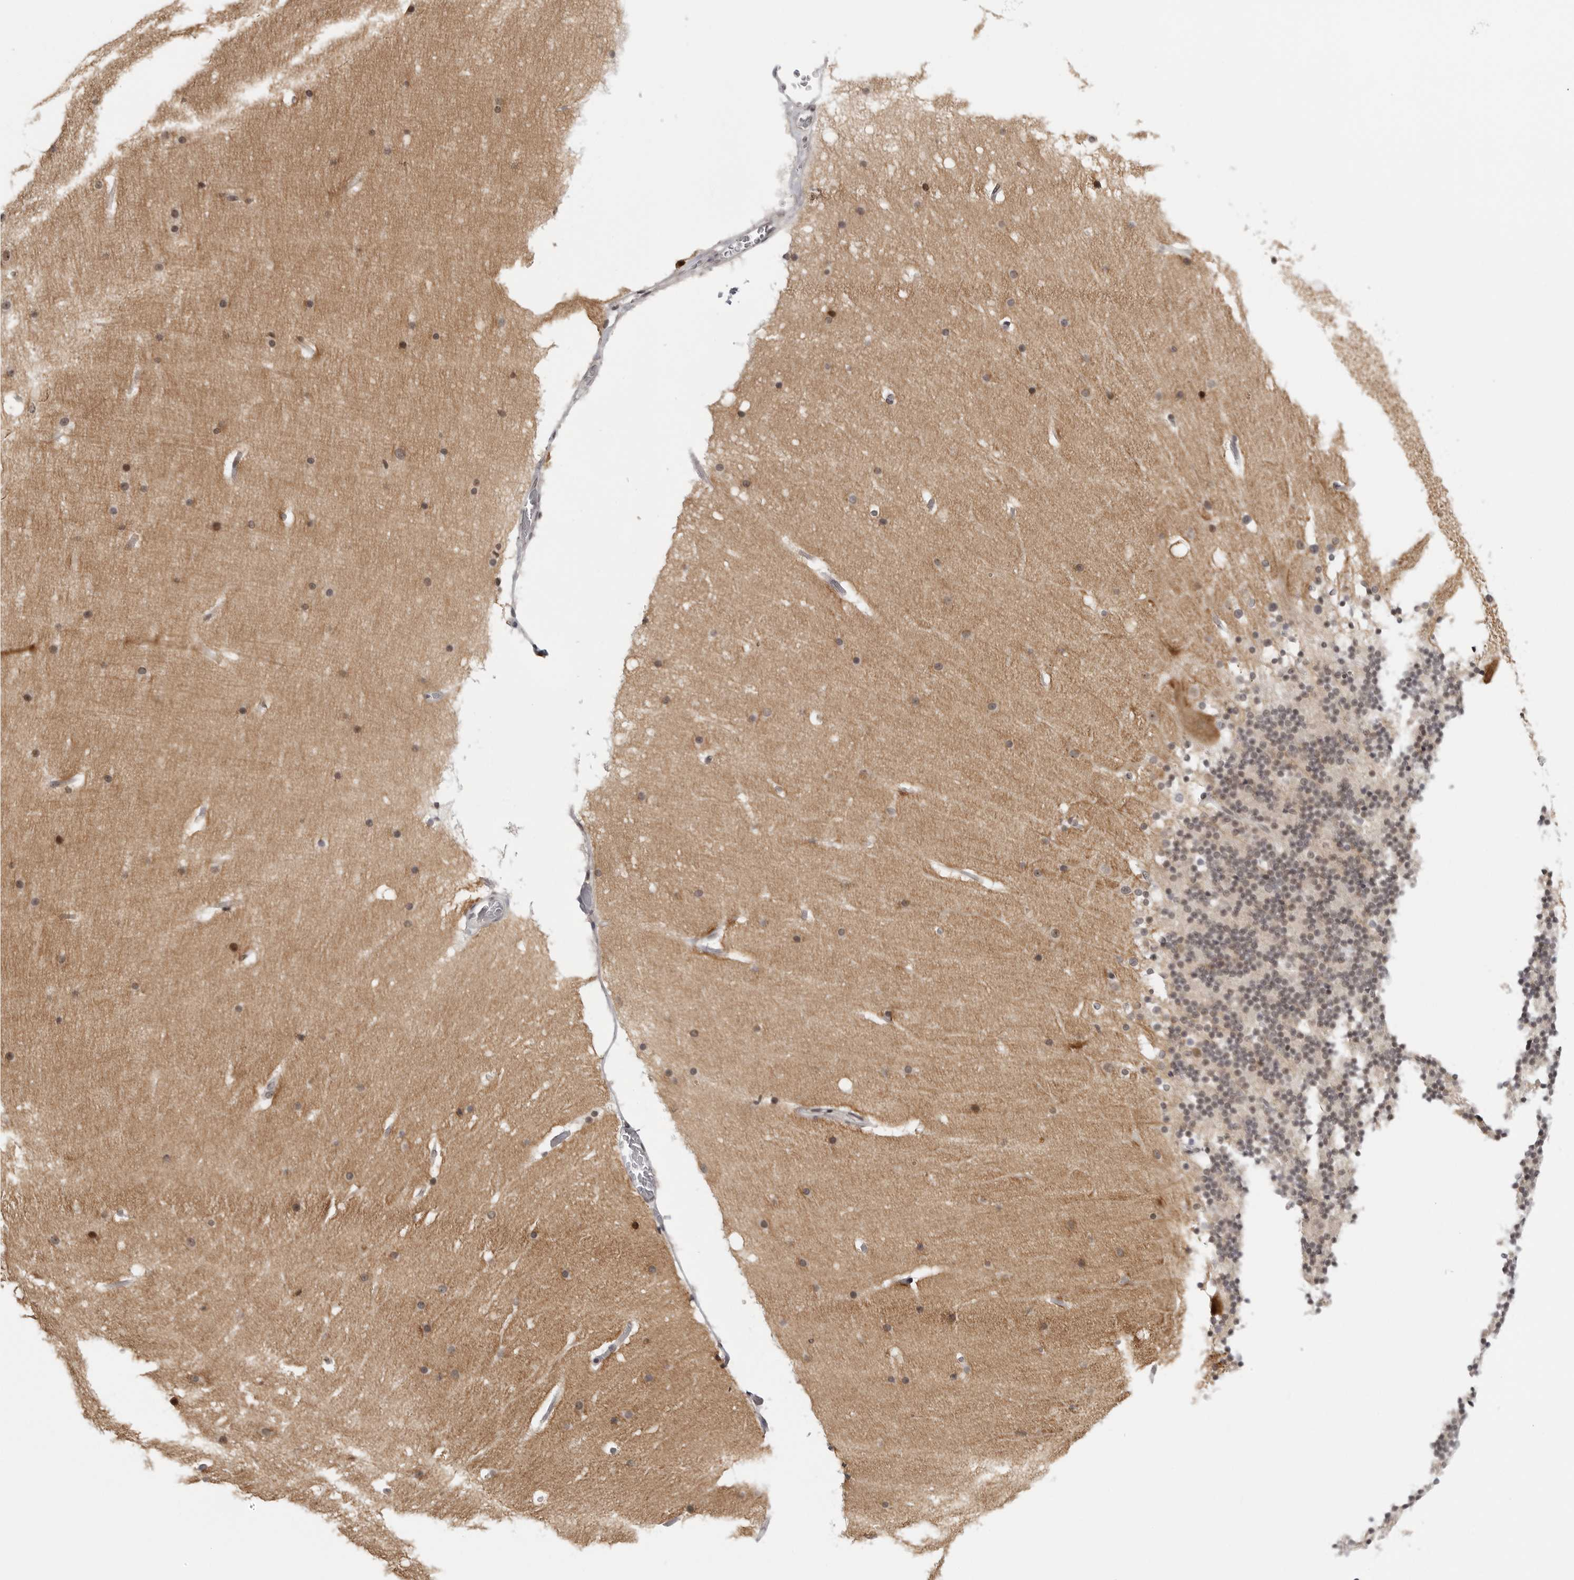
{"staining": {"intensity": "weak", "quantity": "<25%", "location": "nuclear"}, "tissue": "cerebellum", "cell_type": "Cells in granular layer", "image_type": "normal", "snomed": [{"axis": "morphology", "description": "Normal tissue, NOS"}, {"axis": "topography", "description": "Cerebellum"}], "caption": "Photomicrograph shows no significant protein staining in cells in granular layer of normal cerebellum.", "gene": "PRDM10", "patient": {"sex": "male", "age": 57}}